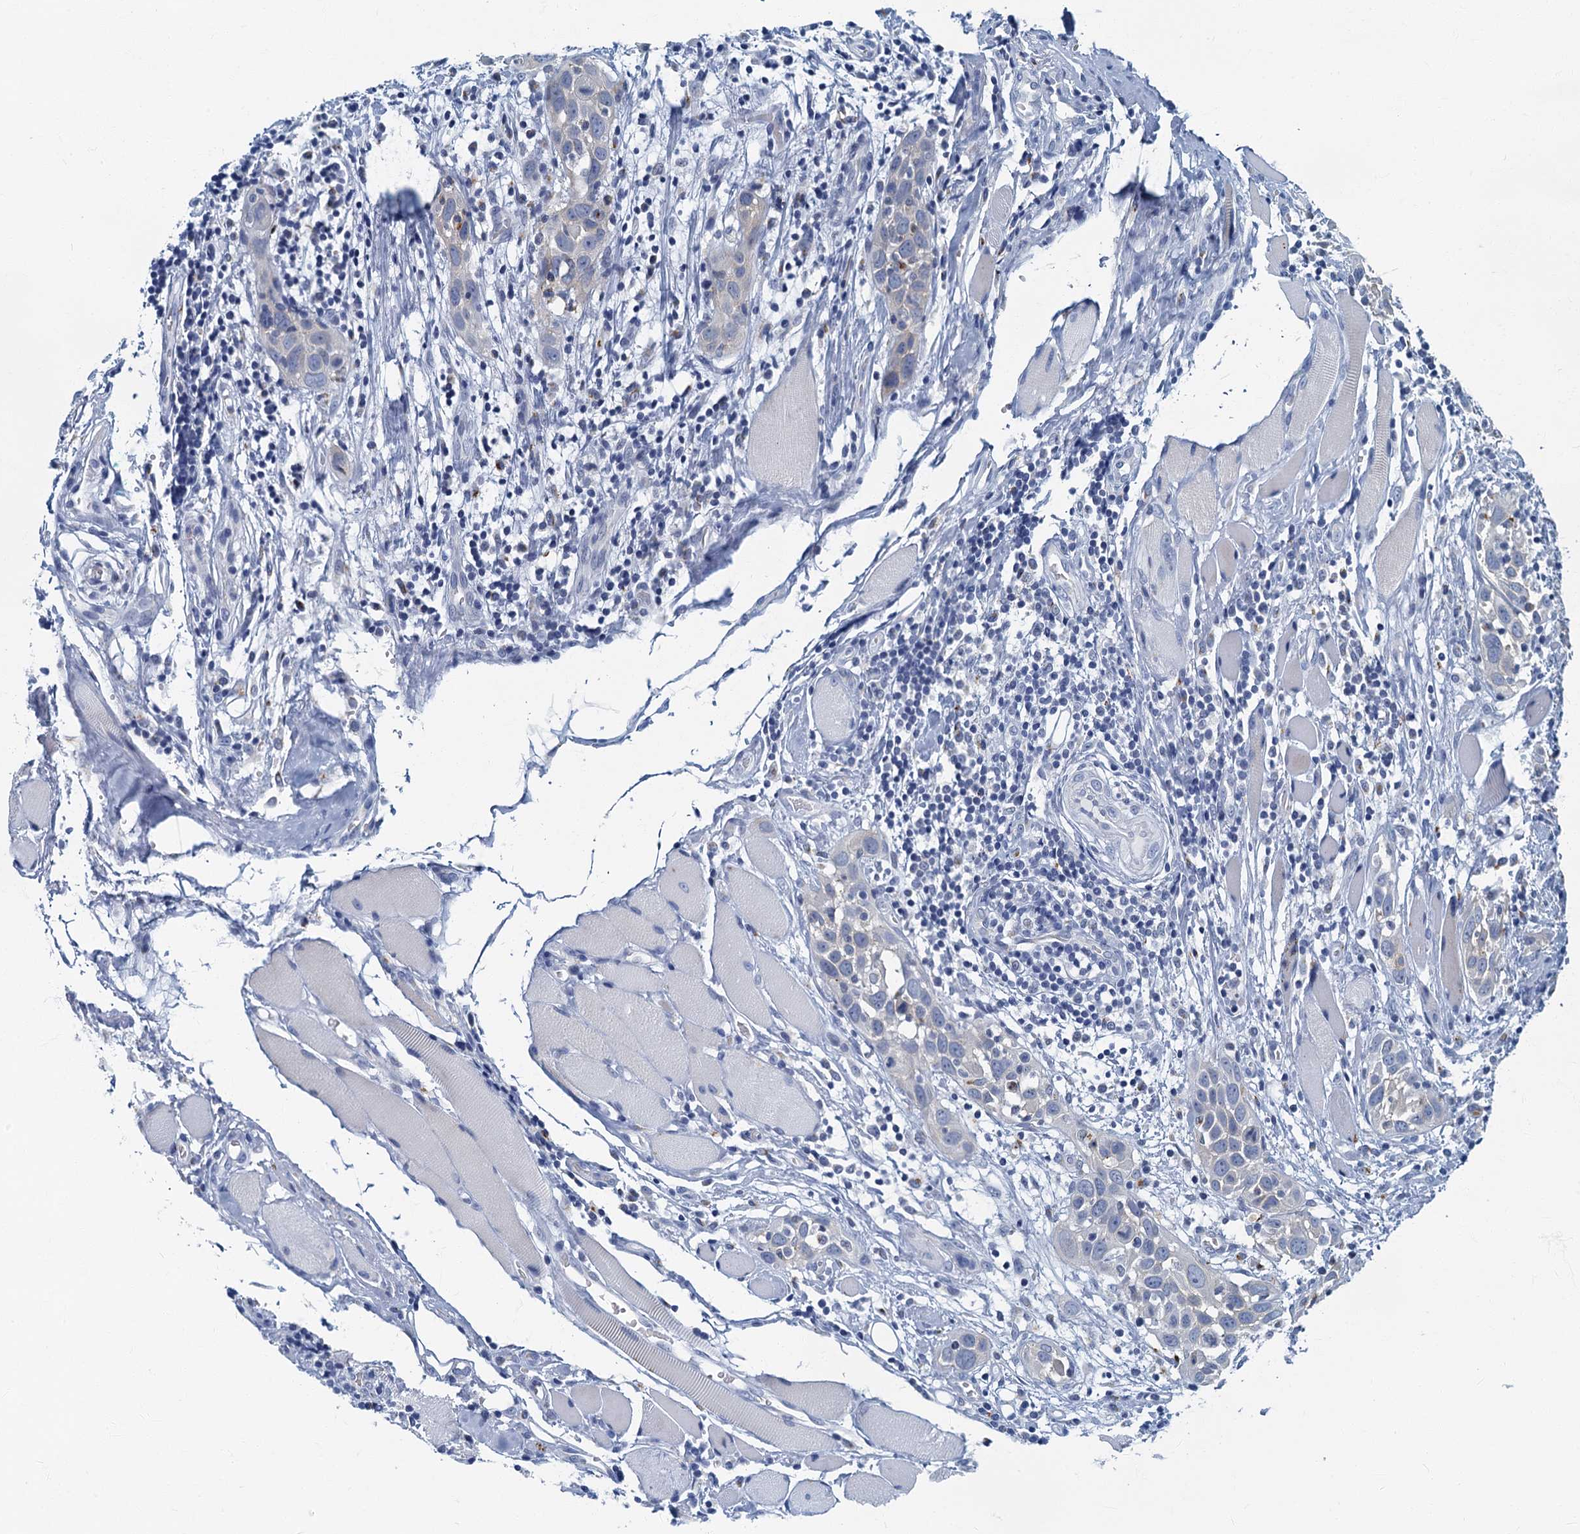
{"staining": {"intensity": "negative", "quantity": "none", "location": "none"}, "tissue": "head and neck cancer", "cell_type": "Tumor cells", "image_type": "cancer", "snomed": [{"axis": "morphology", "description": "Squamous cell carcinoma, NOS"}, {"axis": "topography", "description": "Oral tissue"}, {"axis": "topography", "description": "Head-Neck"}], "caption": "The histopathology image shows no staining of tumor cells in head and neck cancer.", "gene": "LYPD3", "patient": {"sex": "female", "age": 50}}